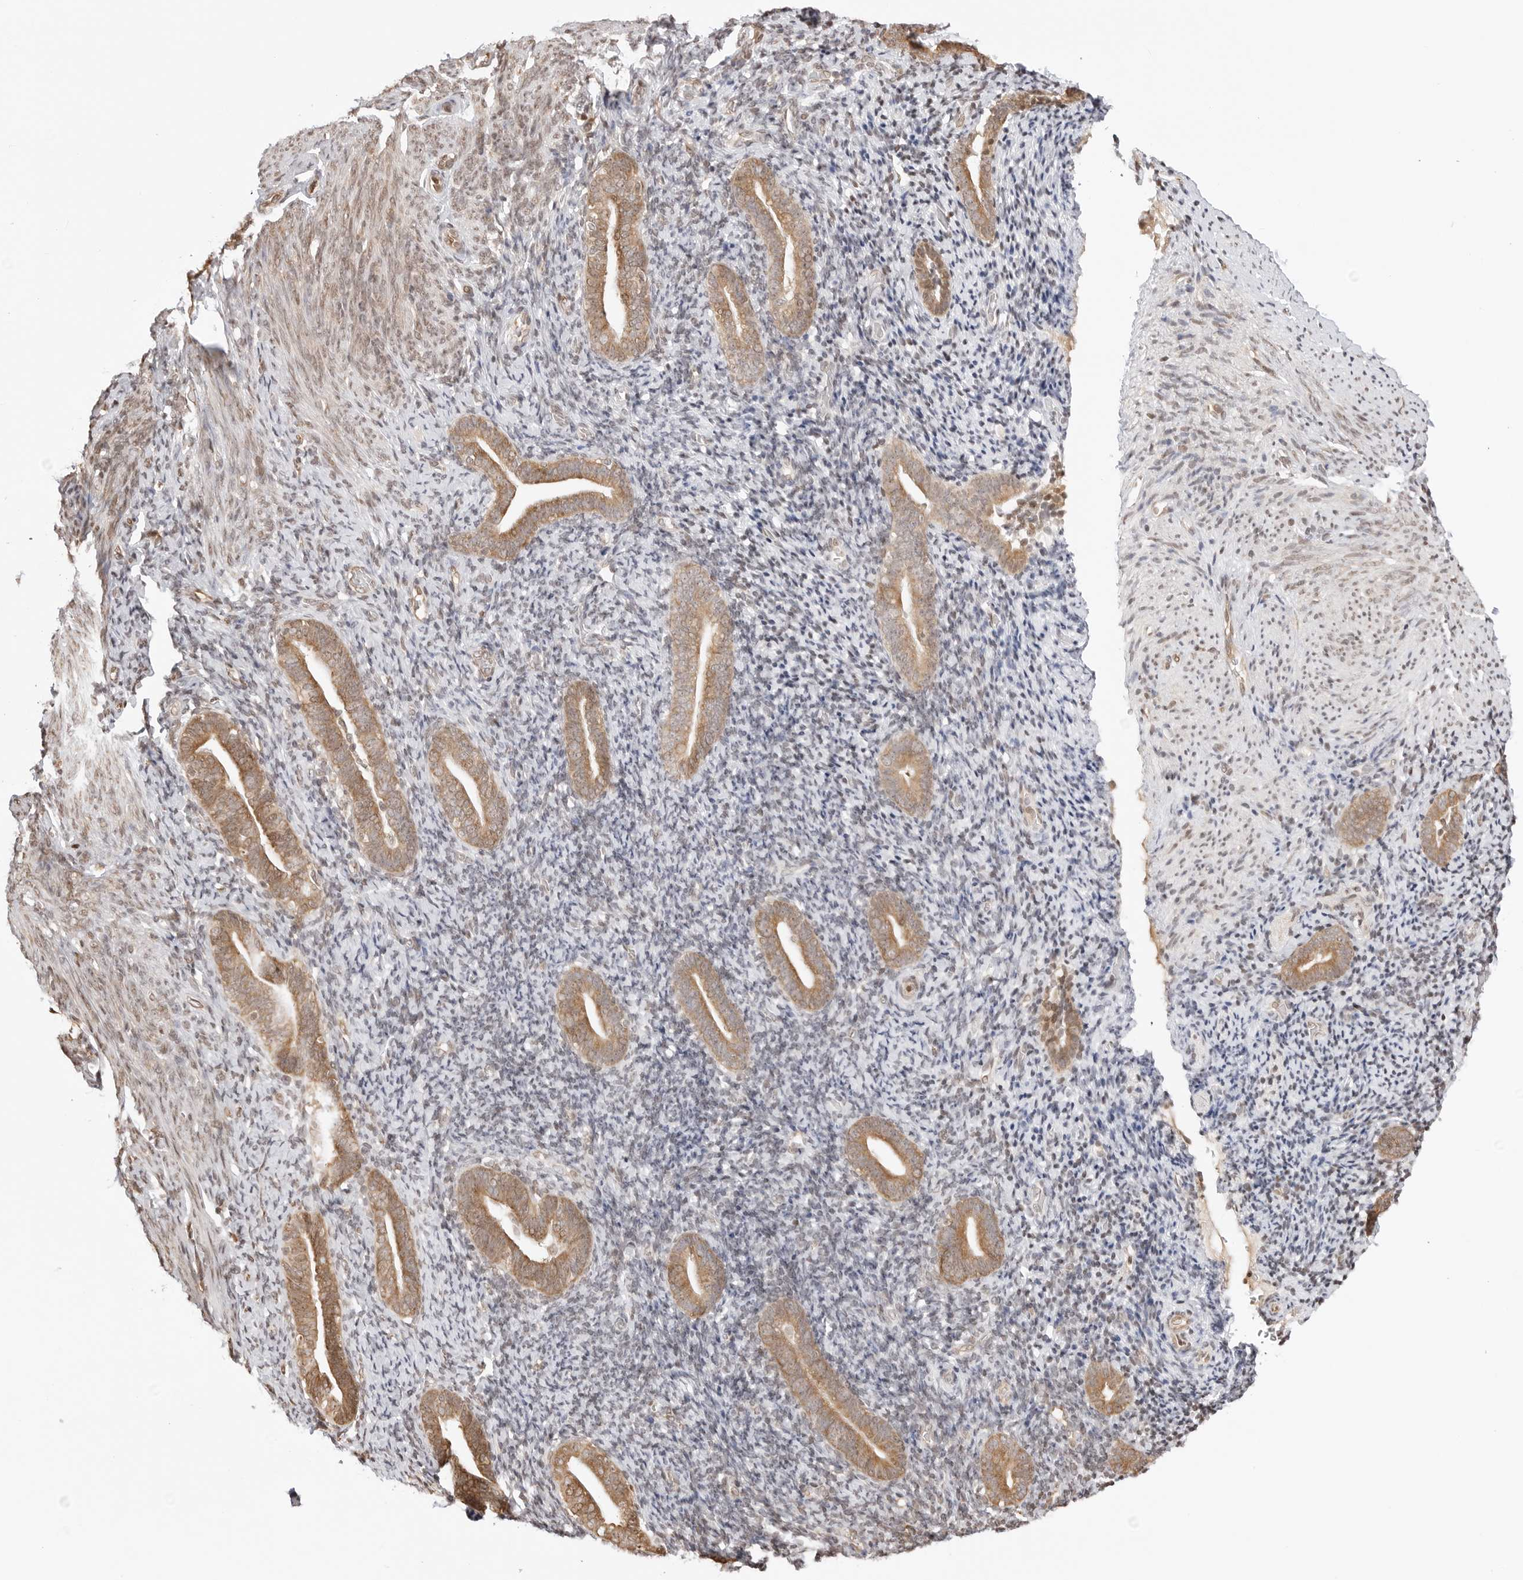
{"staining": {"intensity": "negative", "quantity": "none", "location": "none"}, "tissue": "endometrium", "cell_type": "Cells in endometrial stroma", "image_type": "normal", "snomed": [{"axis": "morphology", "description": "Normal tissue, NOS"}, {"axis": "topography", "description": "Endometrium"}], "caption": "Immunohistochemical staining of normal human endometrium displays no significant positivity in cells in endometrial stroma. (Immunohistochemistry, brightfield microscopy, high magnification).", "gene": "FKBP14", "patient": {"sex": "female", "age": 51}}